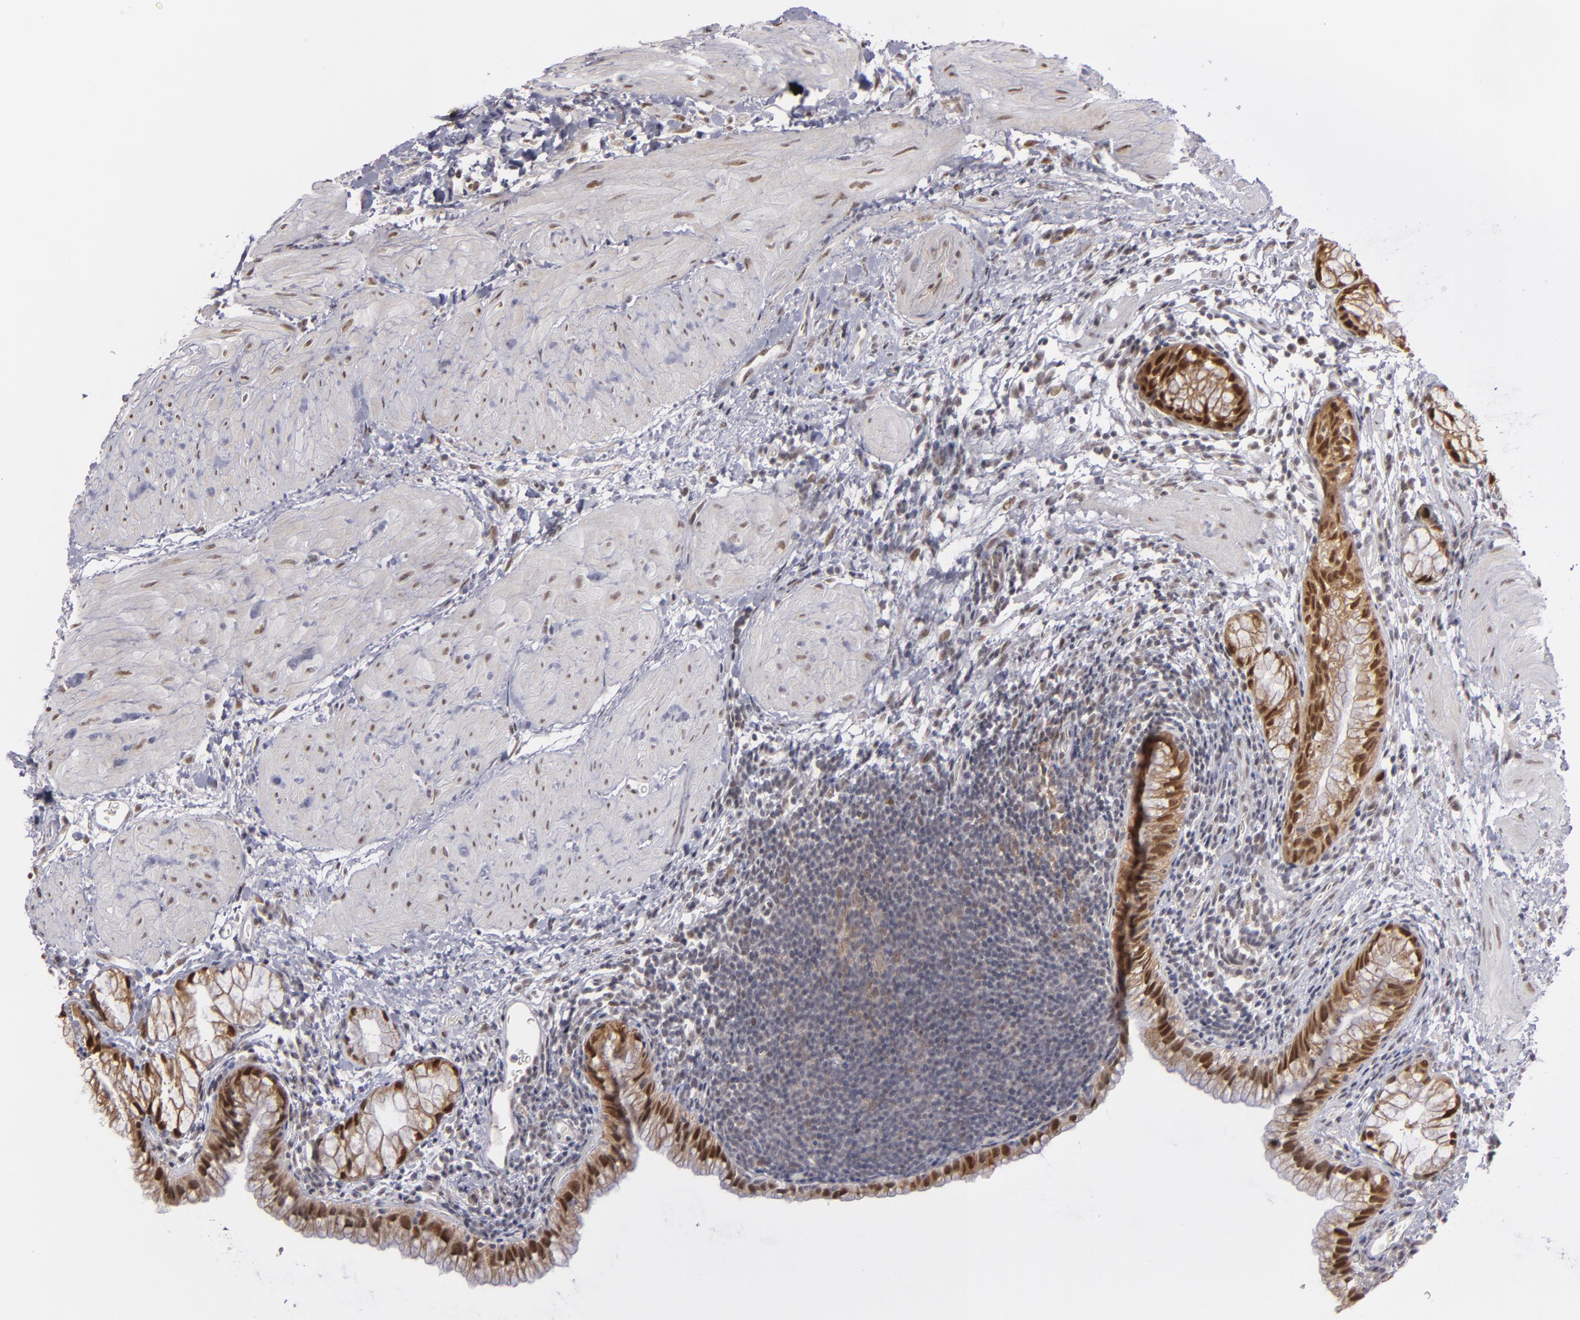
{"staining": {"intensity": "moderate", "quantity": ">75%", "location": "cytoplasmic/membranous,nuclear"}, "tissue": "gallbladder", "cell_type": "Glandular cells", "image_type": "normal", "snomed": [{"axis": "morphology", "description": "Normal tissue, NOS"}, {"axis": "morphology", "description": "Inflammation, NOS"}, {"axis": "topography", "description": "Gallbladder"}], "caption": "The photomicrograph demonstrates a brown stain indicating the presence of a protein in the cytoplasmic/membranous,nuclear of glandular cells in gallbladder. The staining was performed using DAB, with brown indicating positive protein expression. Nuclei are stained blue with hematoxylin.", "gene": "ZNF75A", "patient": {"sex": "male", "age": 66}}